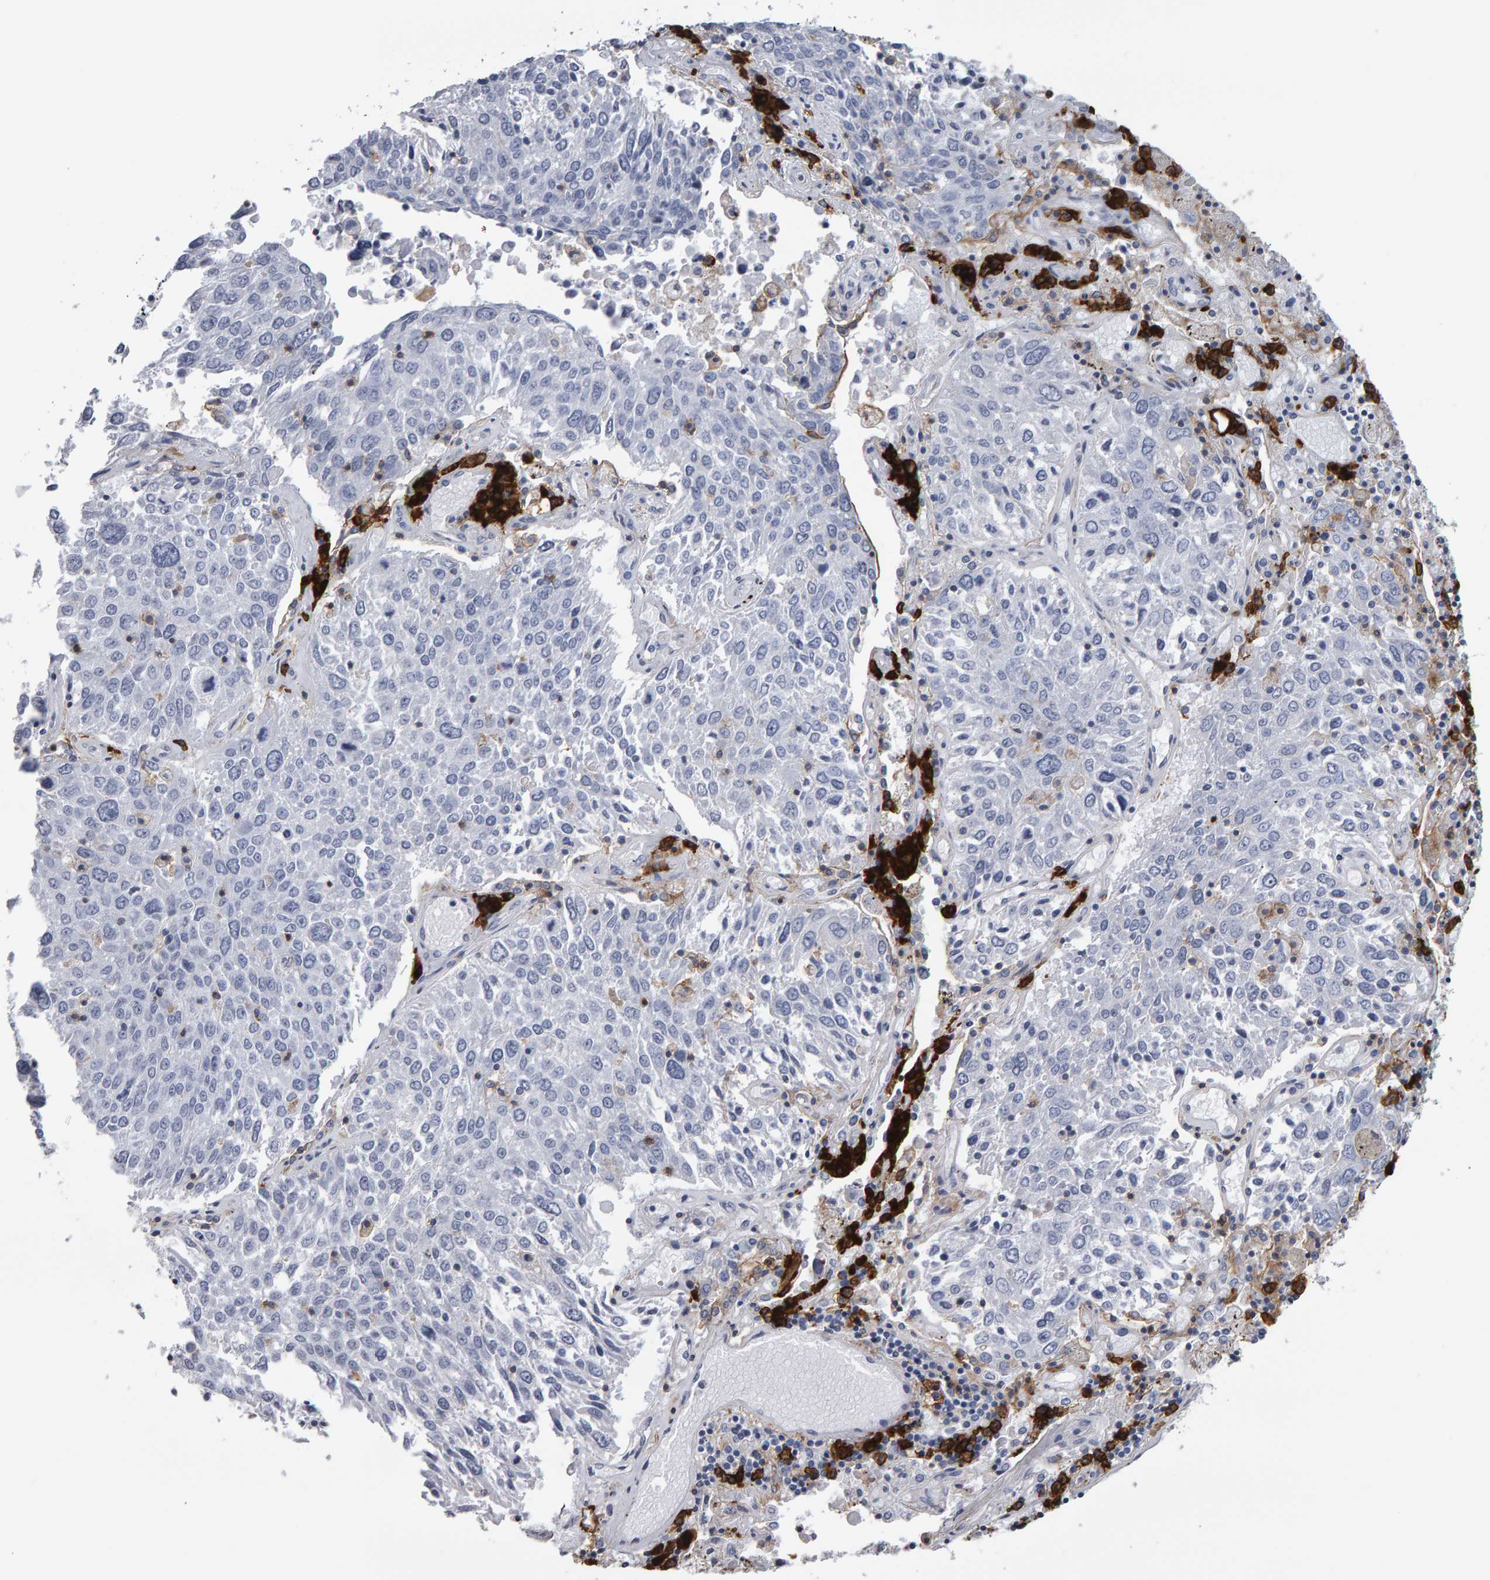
{"staining": {"intensity": "negative", "quantity": "none", "location": "none"}, "tissue": "lung cancer", "cell_type": "Tumor cells", "image_type": "cancer", "snomed": [{"axis": "morphology", "description": "Squamous cell carcinoma, NOS"}, {"axis": "topography", "description": "Lung"}], "caption": "High magnification brightfield microscopy of squamous cell carcinoma (lung) stained with DAB (brown) and counterstained with hematoxylin (blue): tumor cells show no significant expression.", "gene": "CD38", "patient": {"sex": "male", "age": 65}}